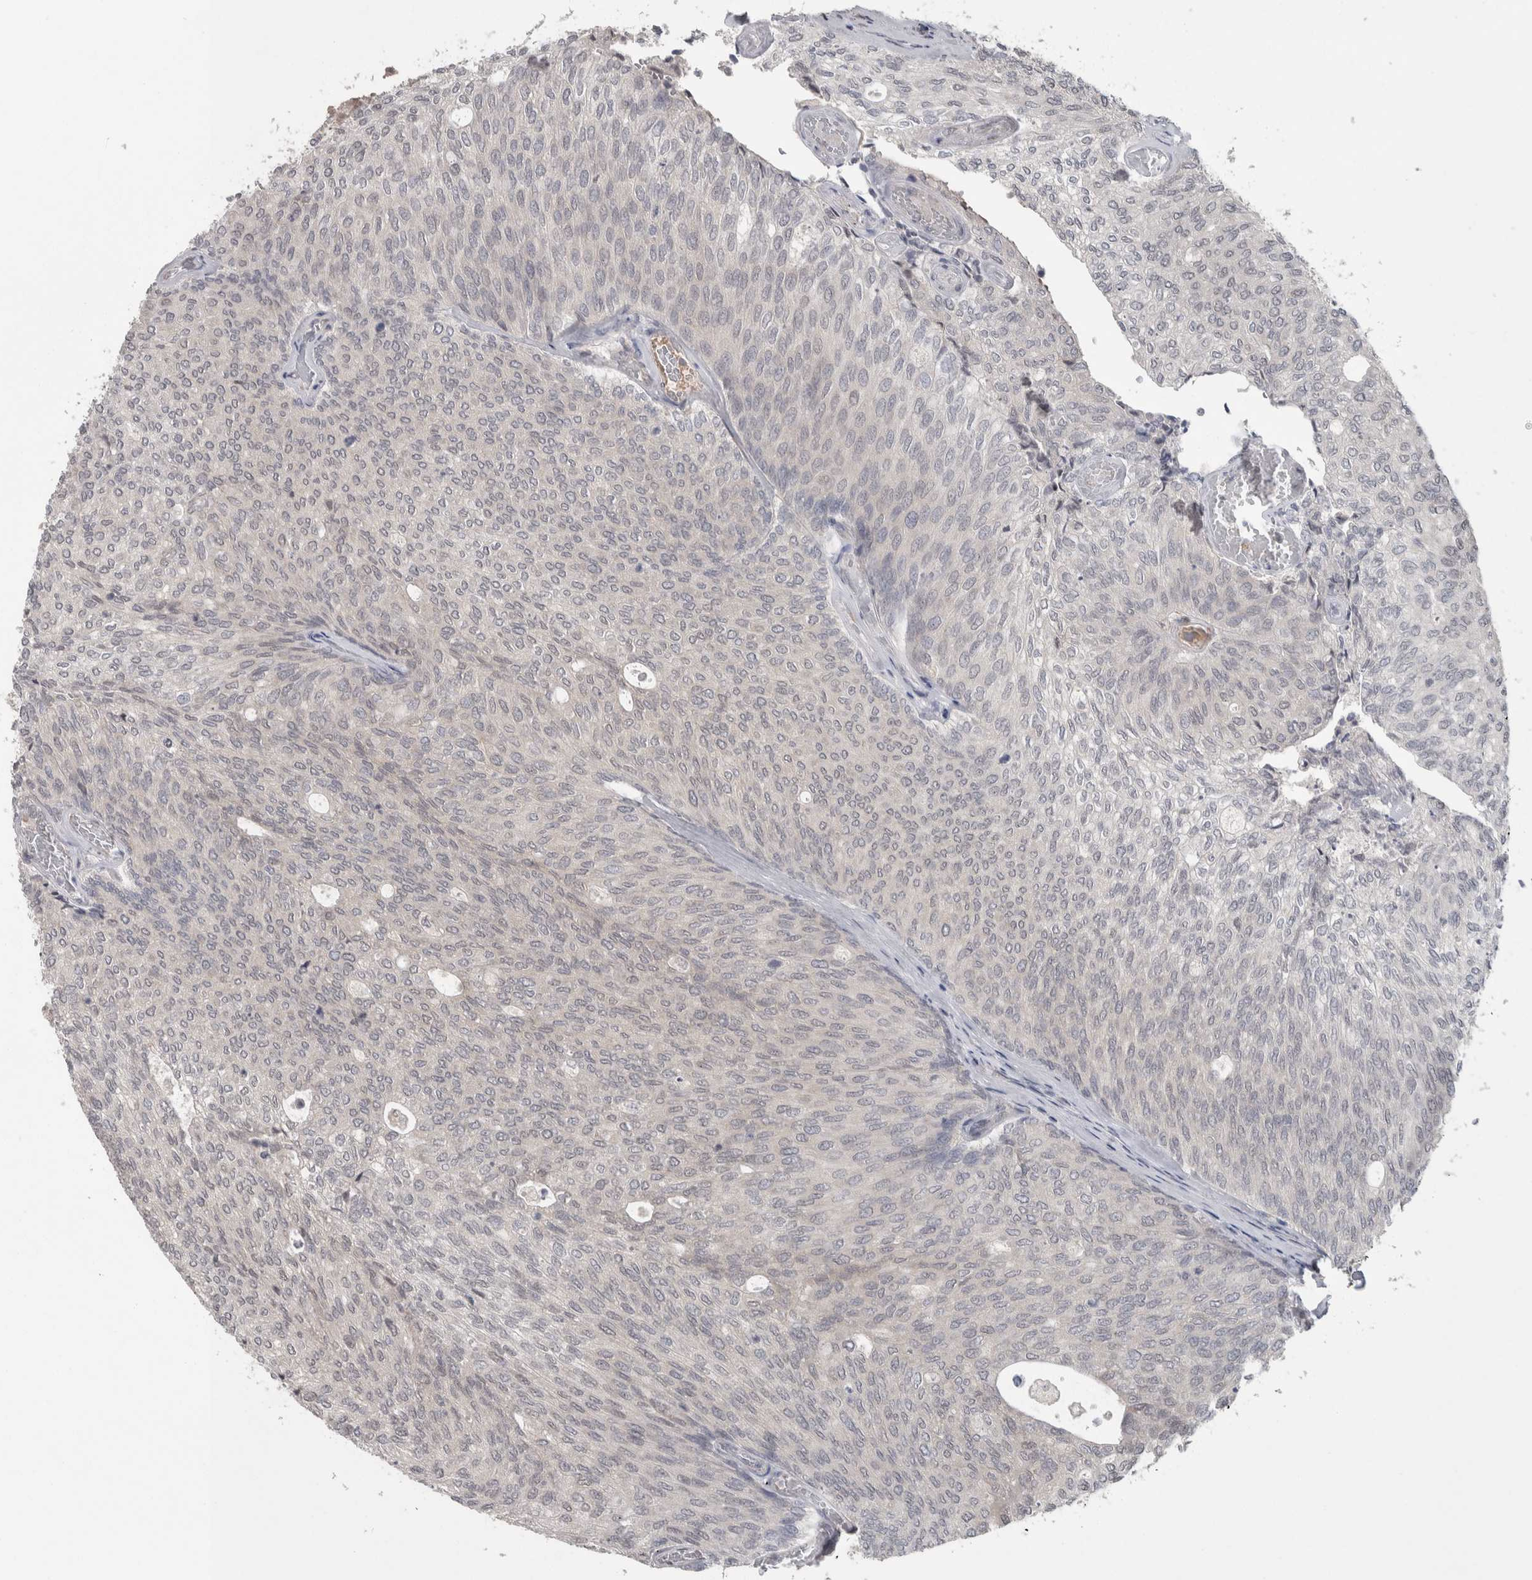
{"staining": {"intensity": "negative", "quantity": "none", "location": "none"}, "tissue": "urothelial cancer", "cell_type": "Tumor cells", "image_type": "cancer", "snomed": [{"axis": "morphology", "description": "Urothelial carcinoma, Low grade"}, {"axis": "topography", "description": "Urinary bladder"}], "caption": "Immunohistochemistry (IHC) photomicrograph of neoplastic tissue: urothelial cancer stained with DAB (3,3'-diaminobenzidine) demonstrates no significant protein expression in tumor cells.", "gene": "CUL2", "patient": {"sex": "female", "age": 79}}